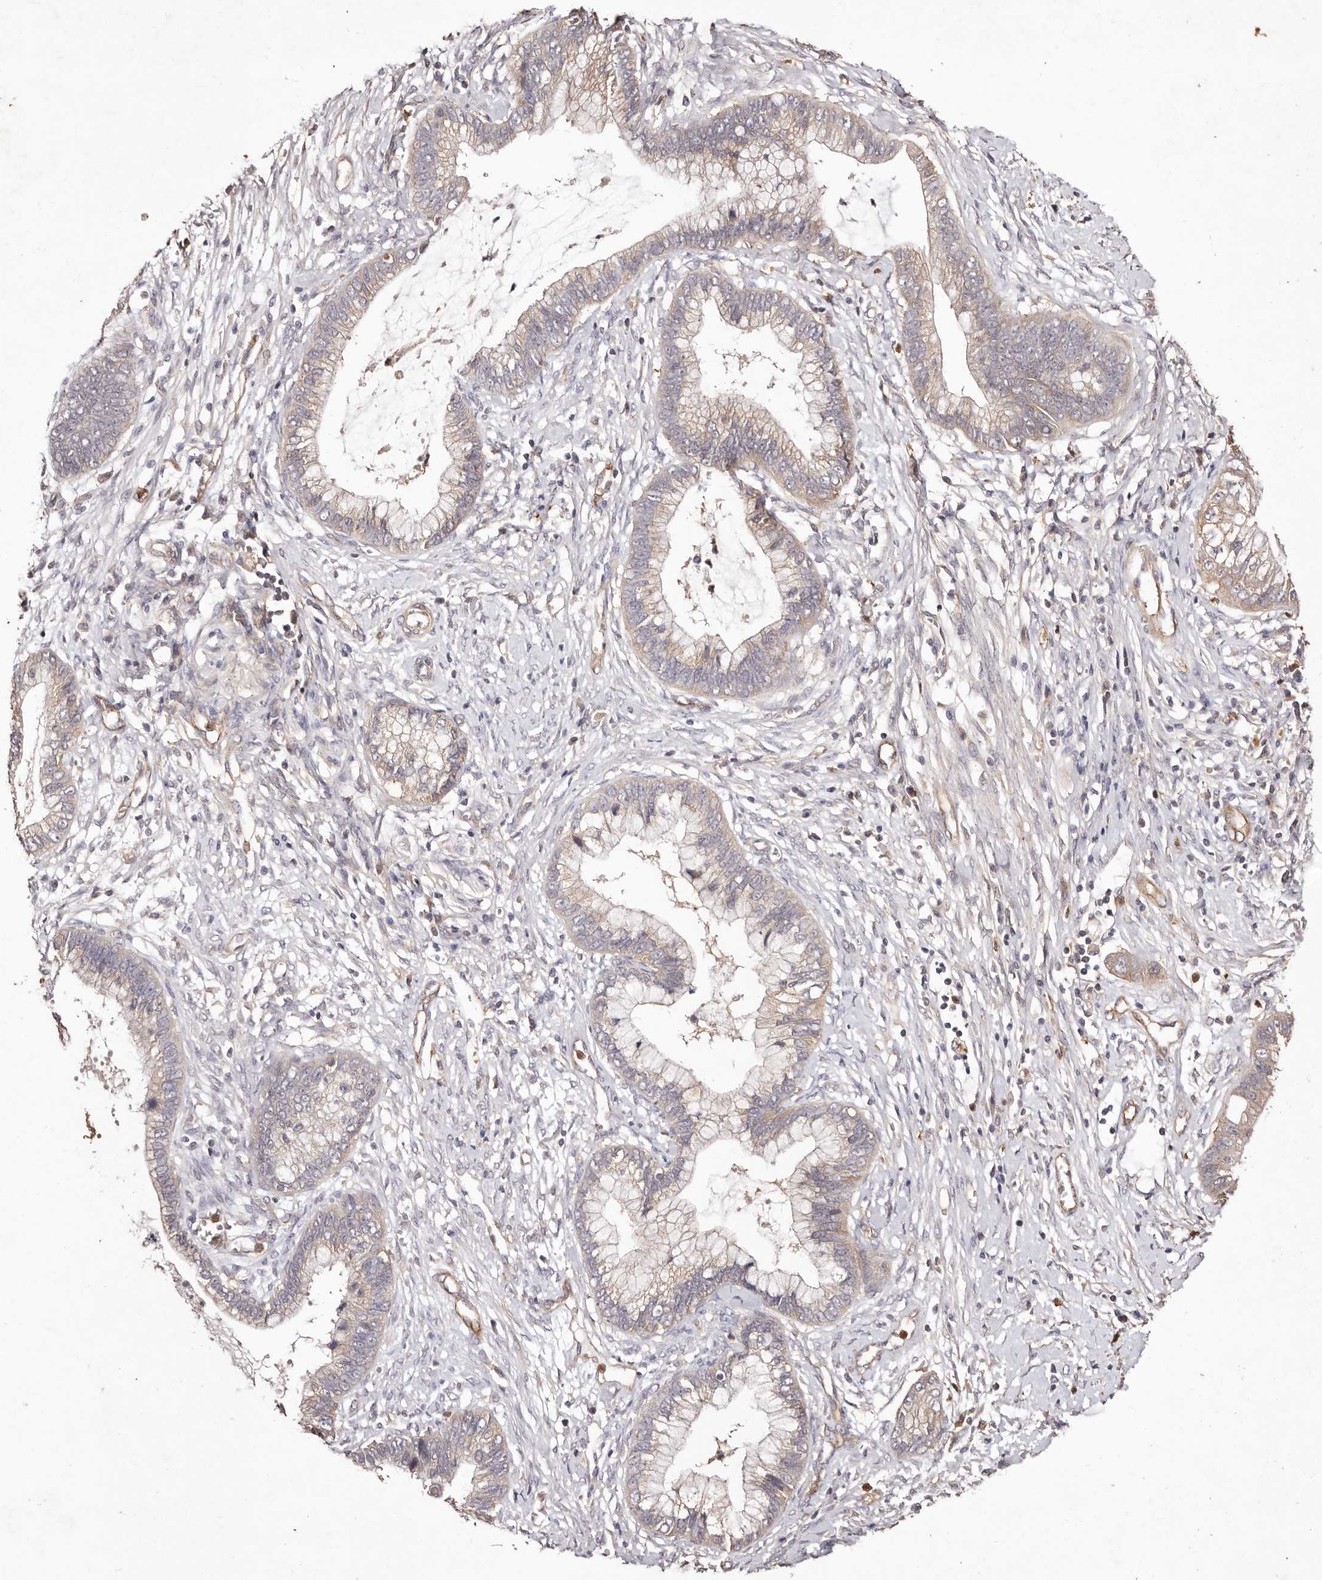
{"staining": {"intensity": "weak", "quantity": "<25%", "location": "cytoplasmic/membranous"}, "tissue": "cervical cancer", "cell_type": "Tumor cells", "image_type": "cancer", "snomed": [{"axis": "morphology", "description": "Adenocarcinoma, NOS"}, {"axis": "topography", "description": "Cervix"}], "caption": "Tumor cells are negative for protein expression in human adenocarcinoma (cervical).", "gene": "CCL14", "patient": {"sex": "female", "age": 44}}